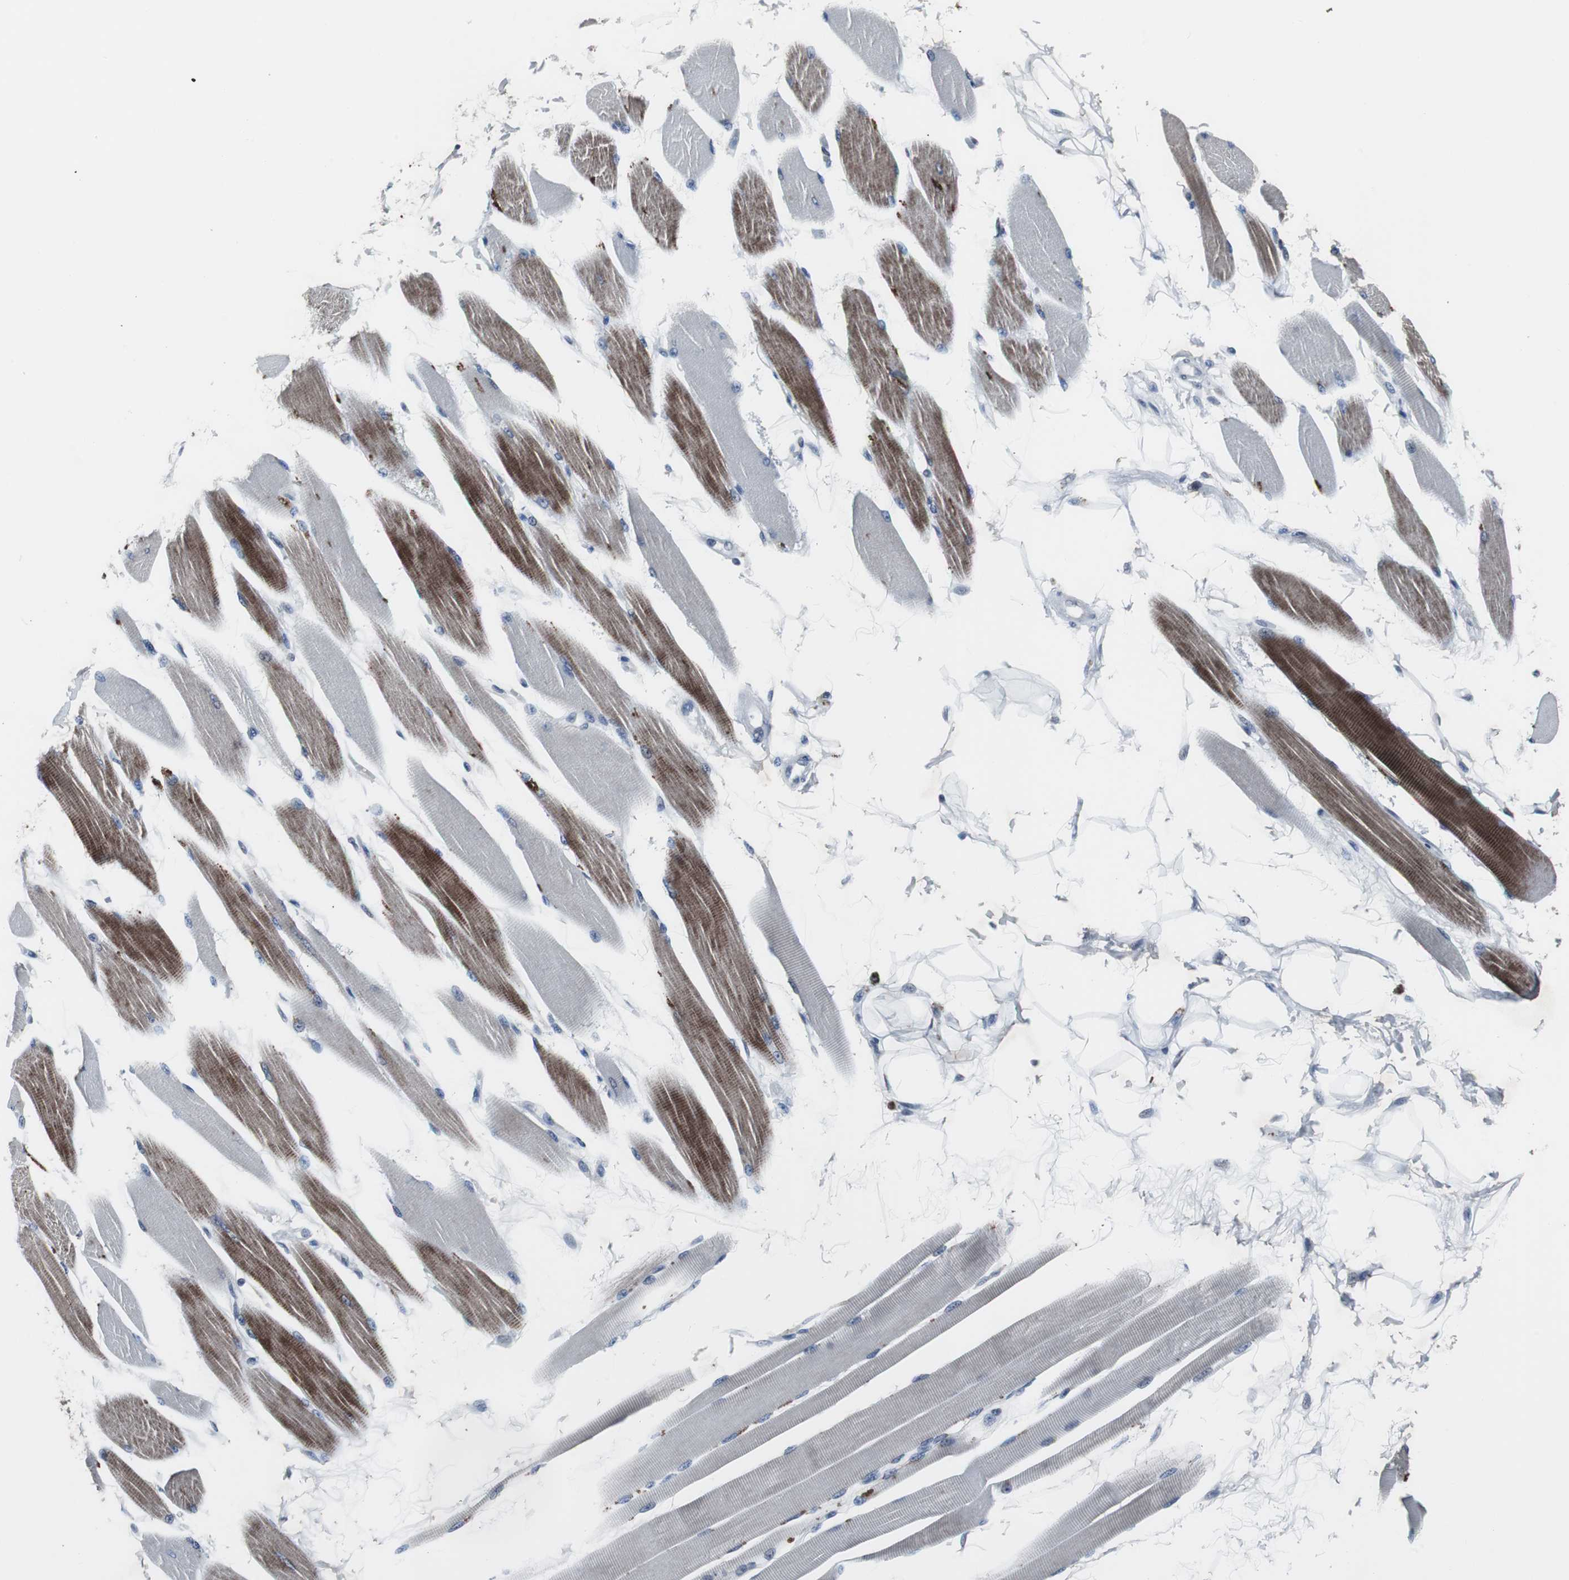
{"staining": {"intensity": "moderate", "quantity": "25%-75%", "location": "cytoplasmic/membranous"}, "tissue": "skeletal muscle", "cell_type": "Myocytes", "image_type": "normal", "snomed": [{"axis": "morphology", "description": "Normal tissue, NOS"}, {"axis": "topography", "description": "Skeletal muscle"}, {"axis": "topography", "description": "Peripheral nerve tissue"}], "caption": "Immunohistochemical staining of normal skeletal muscle displays 25%-75% levels of moderate cytoplasmic/membranous protein staining in about 25%-75% of myocytes.", "gene": "FOXP4", "patient": {"sex": "female", "age": 84}}